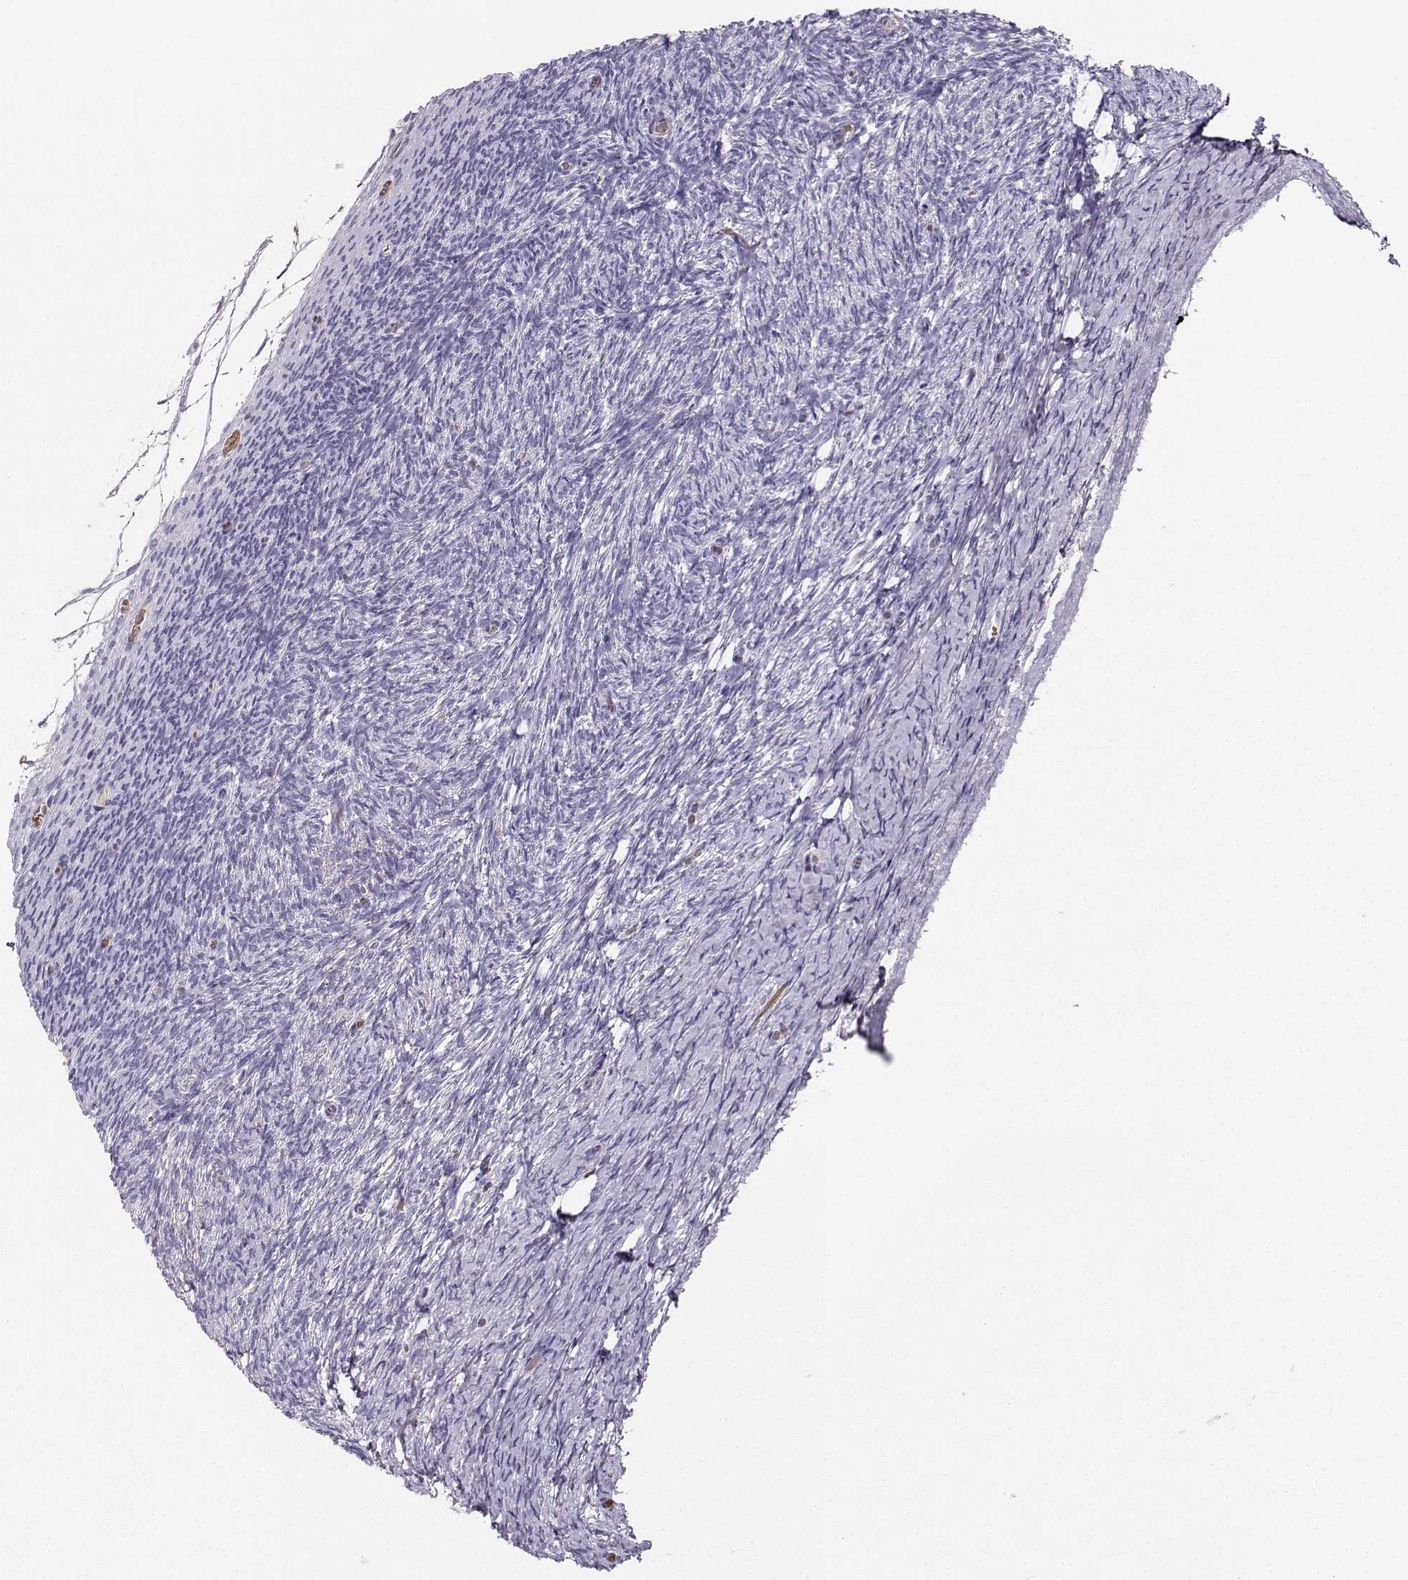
{"staining": {"intensity": "negative", "quantity": "none", "location": "none"}, "tissue": "ovary", "cell_type": "Follicle cells", "image_type": "normal", "snomed": [{"axis": "morphology", "description": "Normal tissue, NOS"}, {"axis": "topography", "description": "Ovary"}], "caption": "A micrograph of ovary stained for a protein demonstrates no brown staining in follicle cells. (DAB (3,3'-diaminobenzidine) immunohistochemistry (IHC) with hematoxylin counter stain).", "gene": "PNP", "patient": {"sex": "female", "age": 39}}